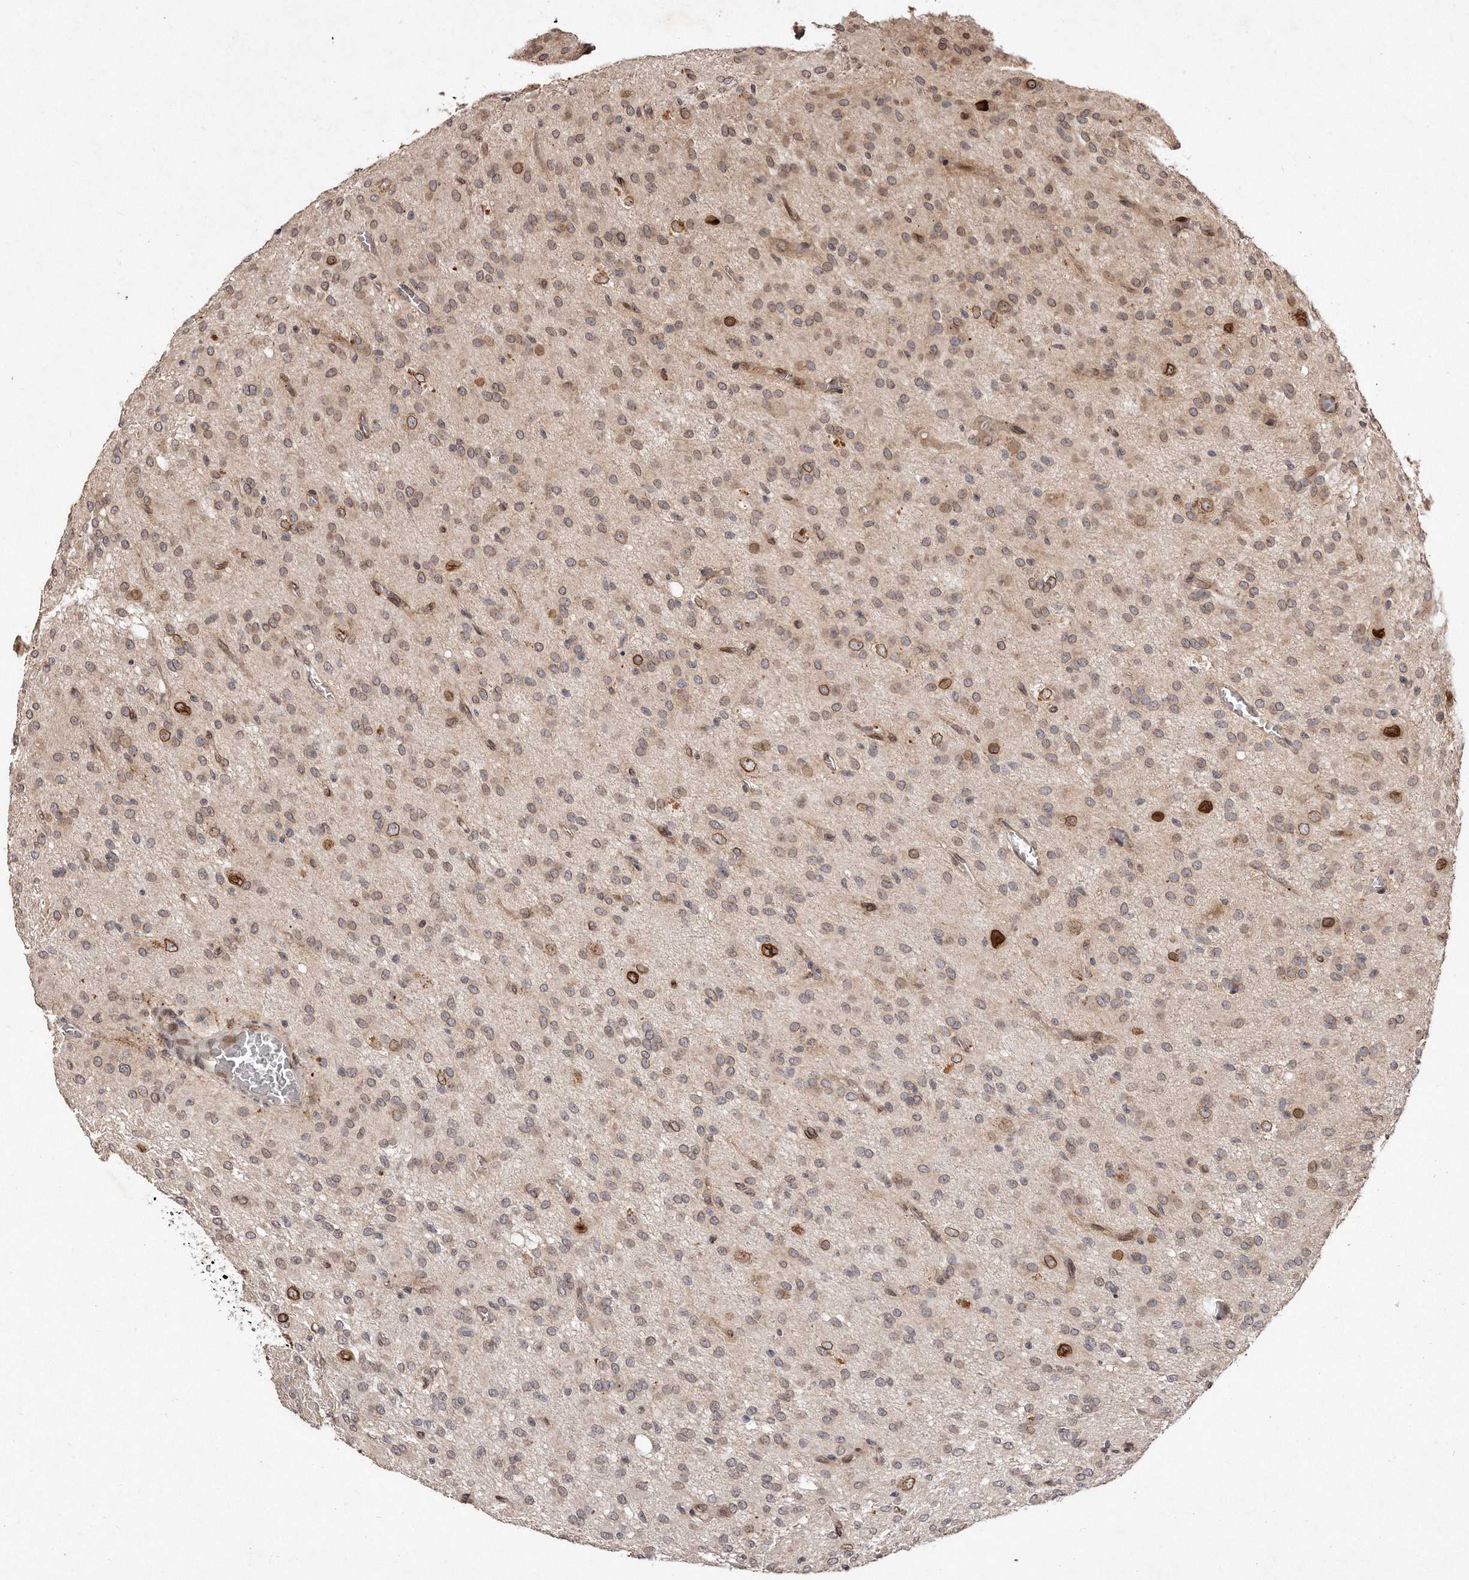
{"staining": {"intensity": "moderate", "quantity": "25%-75%", "location": "cytoplasmic/membranous,nuclear"}, "tissue": "glioma", "cell_type": "Tumor cells", "image_type": "cancer", "snomed": [{"axis": "morphology", "description": "Glioma, malignant, High grade"}, {"axis": "topography", "description": "Brain"}], "caption": "Immunohistochemistry photomicrograph of neoplastic tissue: human glioma stained using IHC displays medium levels of moderate protein expression localized specifically in the cytoplasmic/membranous and nuclear of tumor cells, appearing as a cytoplasmic/membranous and nuclear brown color.", "gene": "HASPIN", "patient": {"sex": "female", "age": 59}}